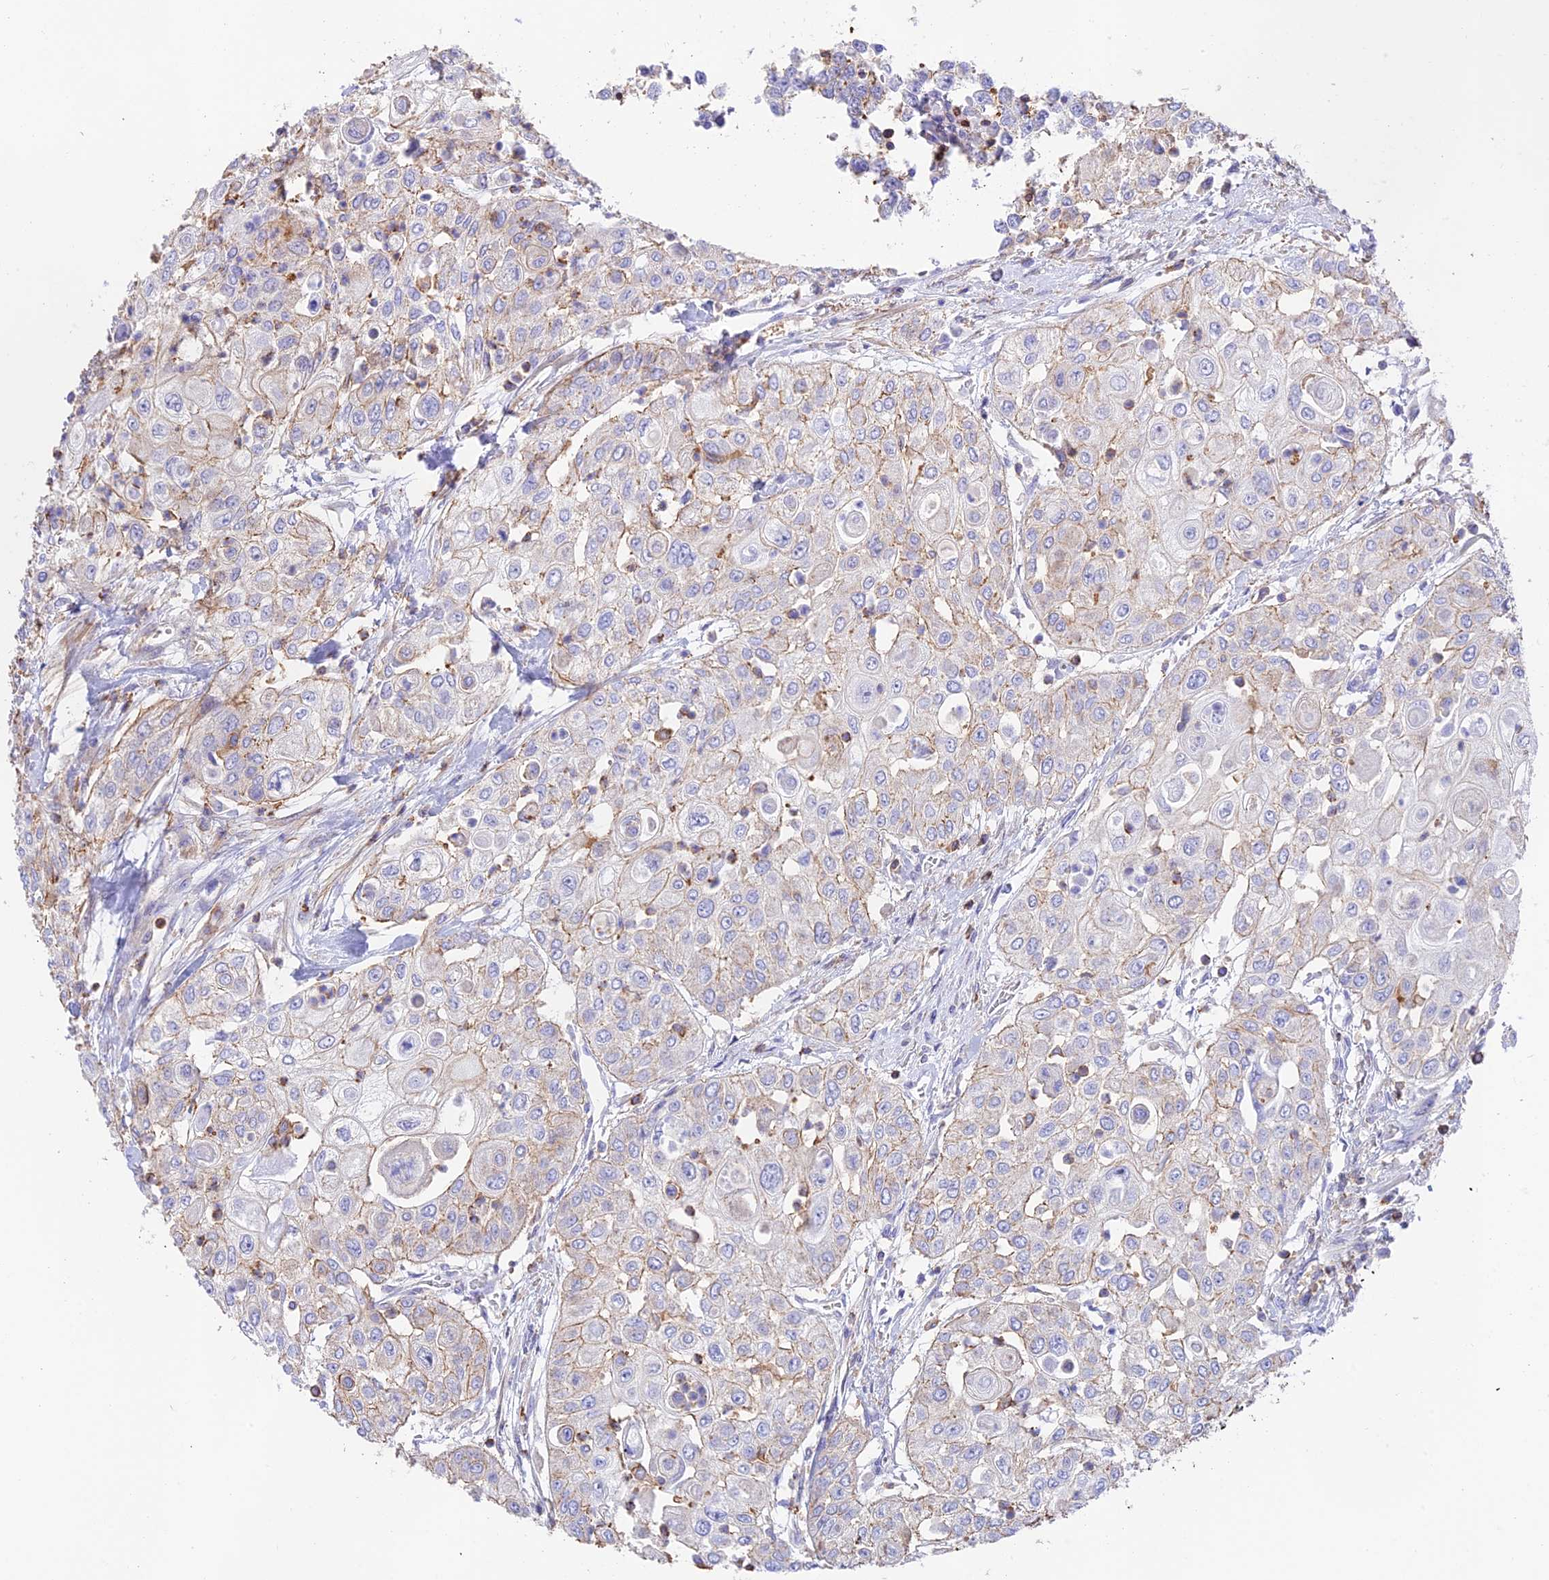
{"staining": {"intensity": "weak", "quantity": "<25%", "location": "cytoplasmic/membranous"}, "tissue": "urothelial cancer", "cell_type": "Tumor cells", "image_type": "cancer", "snomed": [{"axis": "morphology", "description": "Urothelial carcinoma, High grade"}, {"axis": "topography", "description": "Urinary bladder"}], "caption": "The image displays no significant positivity in tumor cells of high-grade urothelial carcinoma.", "gene": "DENND1C", "patient": {"sex": "female", "age": 79}}